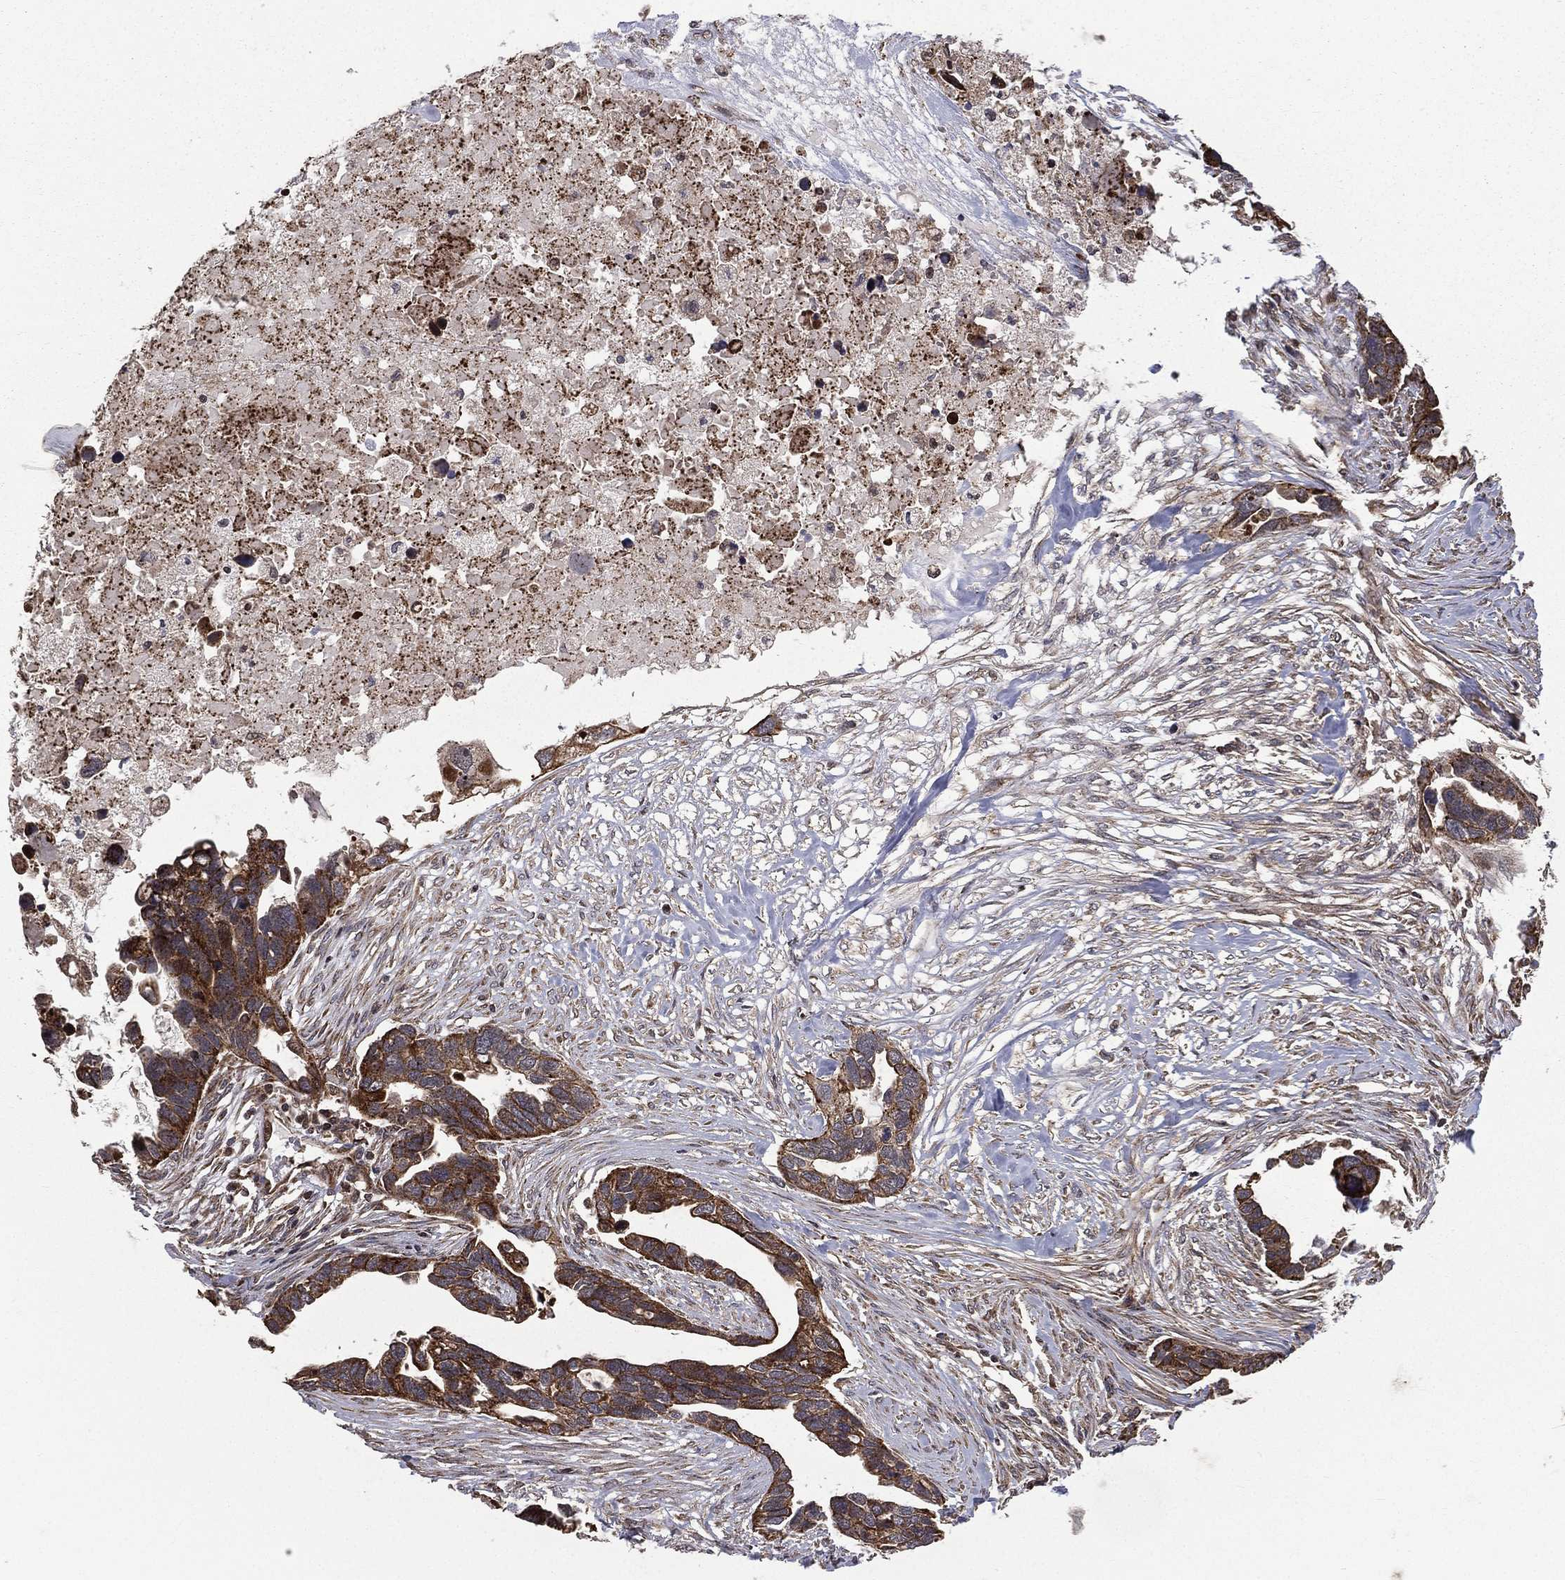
{"staining": {"intensity": "strong", "quantity": ">75%", "location": "cytoplasmic/membranous"}, "tissue": "ovarian cancer", "cell_type": "Tumor cells", "image_type": "cancer", "snomed": [{"axis": "morphology", "description": "Cystadenocarcinoma, serous, NOS"}, {"axis": "topography", "description": "Ovary"}], "caption": "About >75% of tumor cells in ovarian cancer (serous cystadenocarcinoma) reveal strong cytoplasmic/membranous protein positivity as visualized by brown immunohistochemical staining.", "gene": "GIMAP6", "patient": {"sex": "female", "age": 54}}